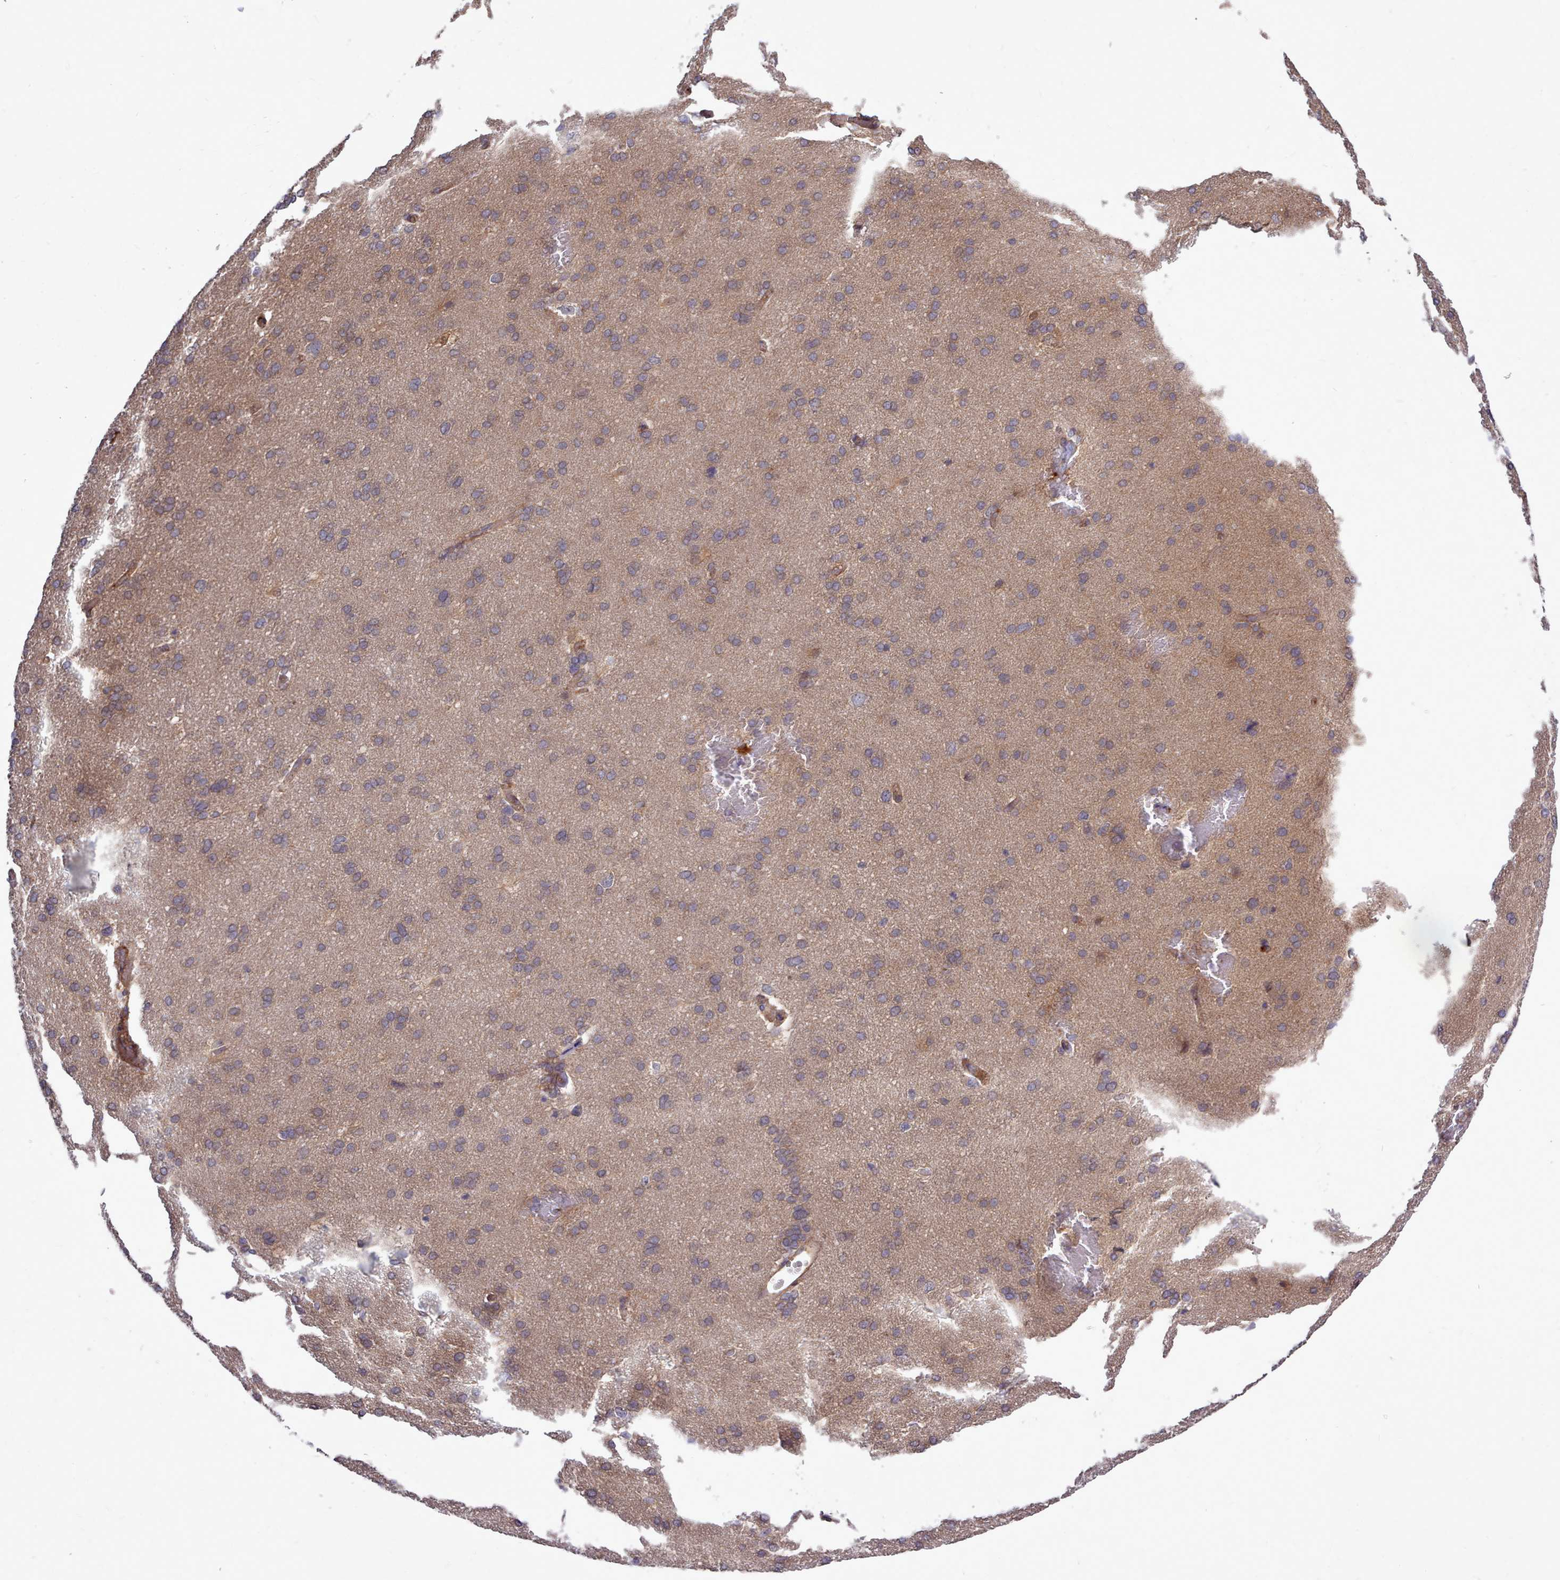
{"staining": {"intensity": "moderate", "quantity": ">75%", "location": "cytoplasmic/membranous"}, "tissue": "cerebral cortex", "cell_type": "Endothelial cells", "image_type": "normal", "snomed": [{"axis": "morphology", "description": "Normal tissue, NOS"}, {"axis": "topography", "description": "Cerebral cortex"}], "caption": "Immunohistochemical staining of unremarkable cerebral cortex shows moderate cytoplasmic/membranous protein positivity in about >75% of endothelial cells.", "gene": "STUB1", "patient": {"sex": "male", "age": 62}}